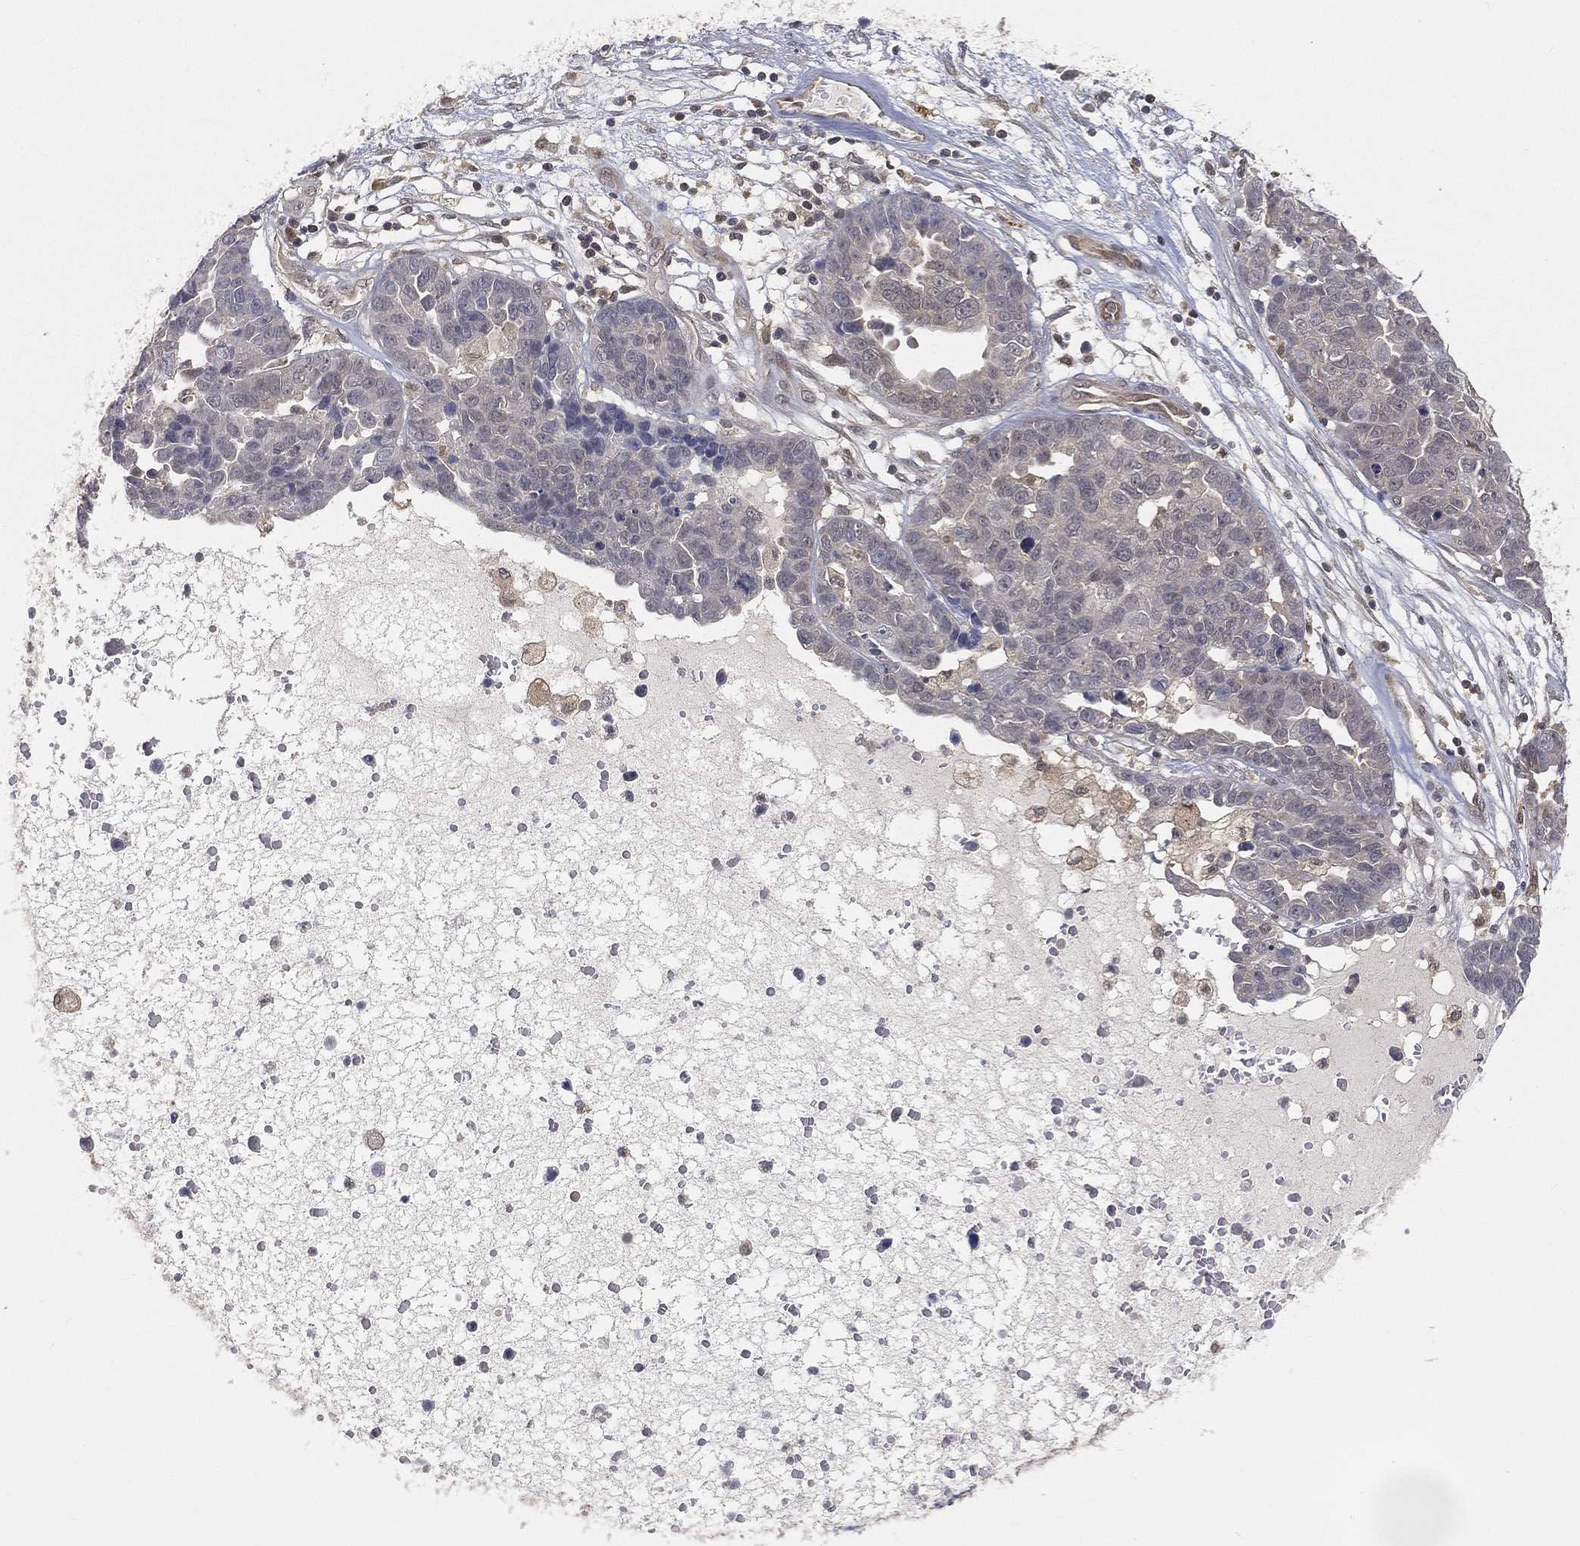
{"staining": {"intensity": "negative", "quantity": "none", "location": "none"}, "tissue": "ovarian cancer", "cell_type": "Tumor cells", "image_type": "cancer", "snomed": [{"axis": "morphology", "description": "Cystadenocarcinoma, serous, NOS"}, {"axis": "topography", "description": "Ovary"}], "caption": "A histopathology image of human serous cystadenocarcinoma (ovarian) is negative for staining in tumor cells.", "gene": "MAPK1", "patient": {"sex": "female", "age": 87}}